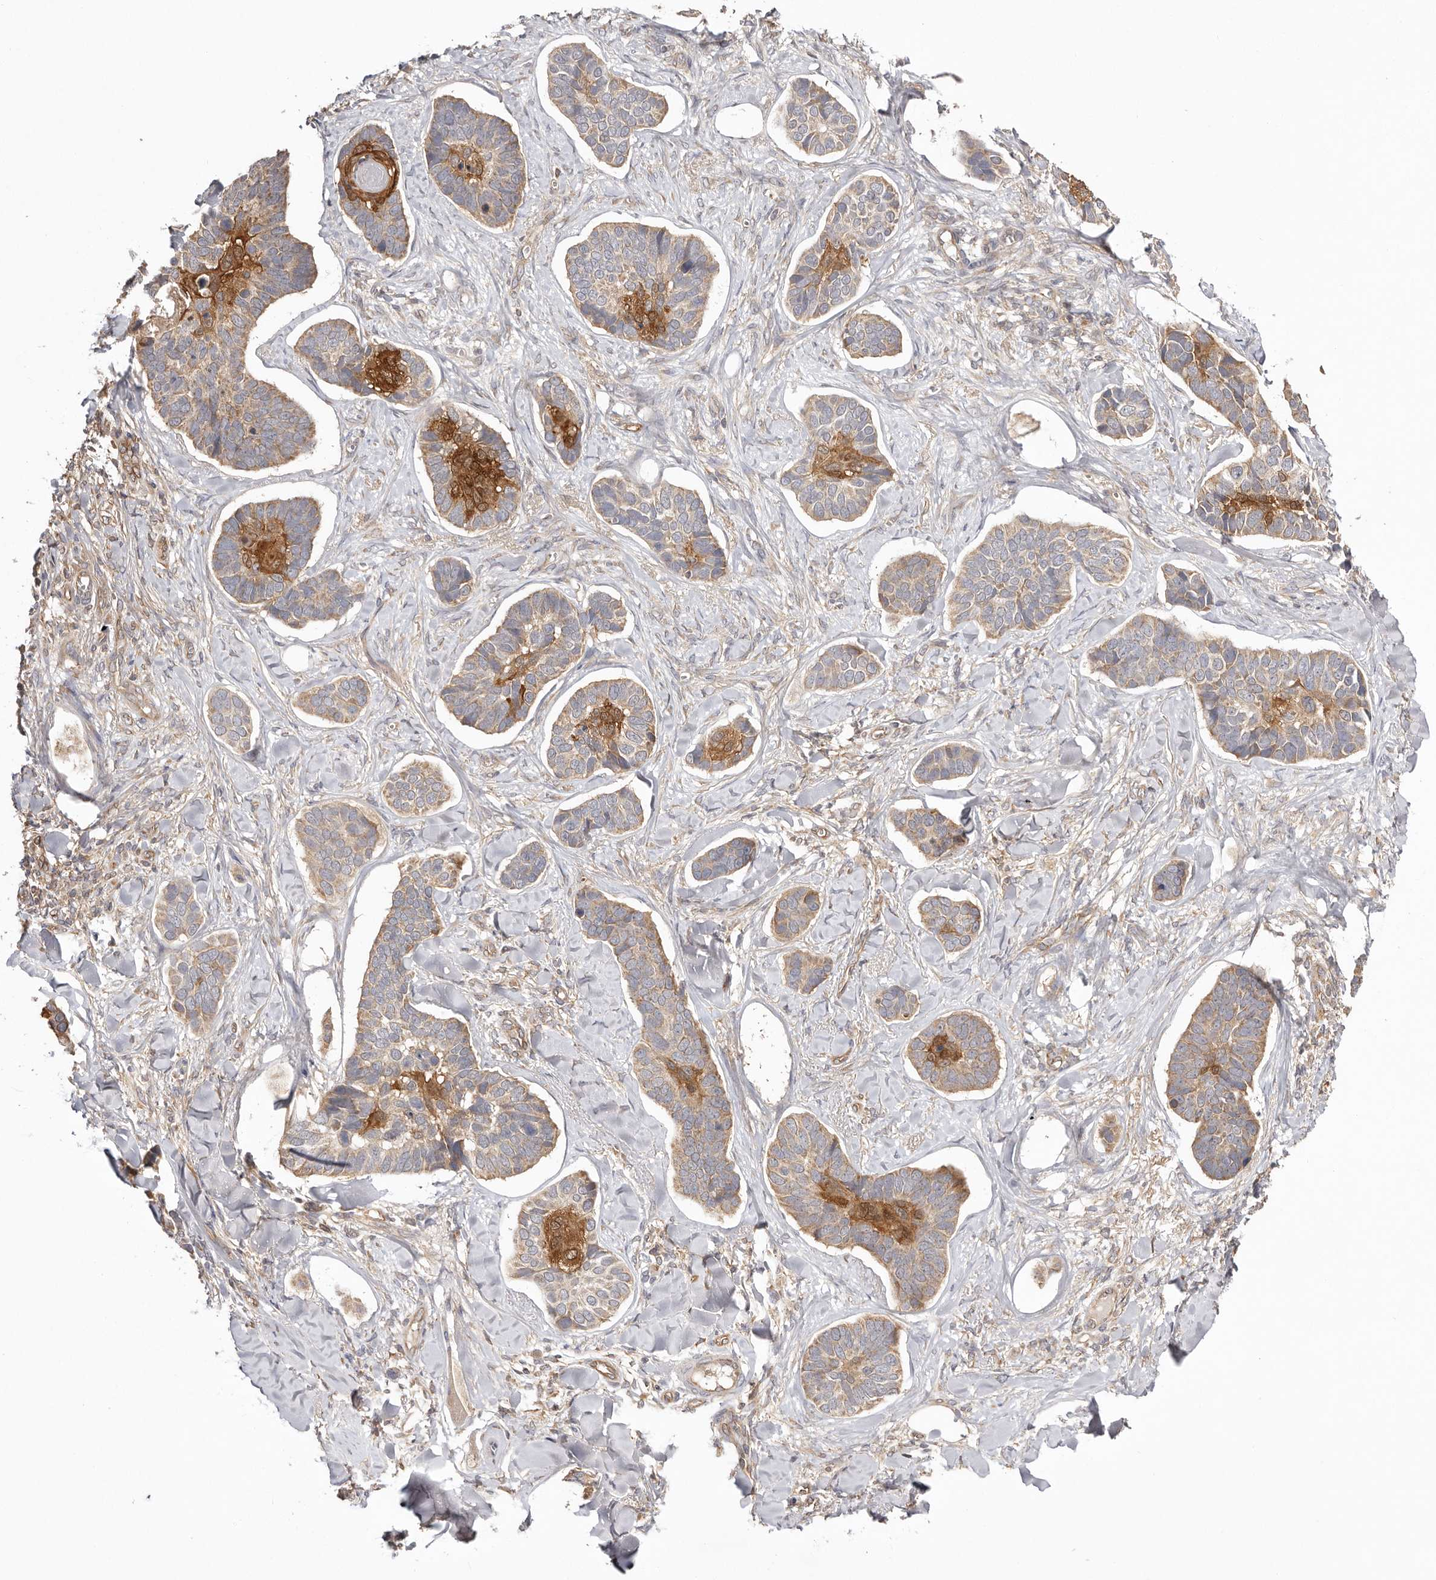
{"staining": {"intensity": "moderate", "quantity": "<25%", "location": "cytoplasmic/membranous"}, "tissue": "skin cancer", "cell_type": "Tumor cells", "image_type": "cancer", "snomed": [{"axis": "morphology", "description": "Basal cell carcinoma"}, {"axis": "topography", "description": "Skin"}], "caption": "Immunohistochemistry (IHC) micrograph of neoplastic tissue: skin basal cell carcinoma stained using immunohistochemistry demonstrates low levels of moderate protein expression localized specifically in the cytoplasmic/membranous of tumor cells, appearing as a cytoplasmic/membranous brown color.", "gene": "UBR2", "patient": {"sex": "male", "age": 62}}